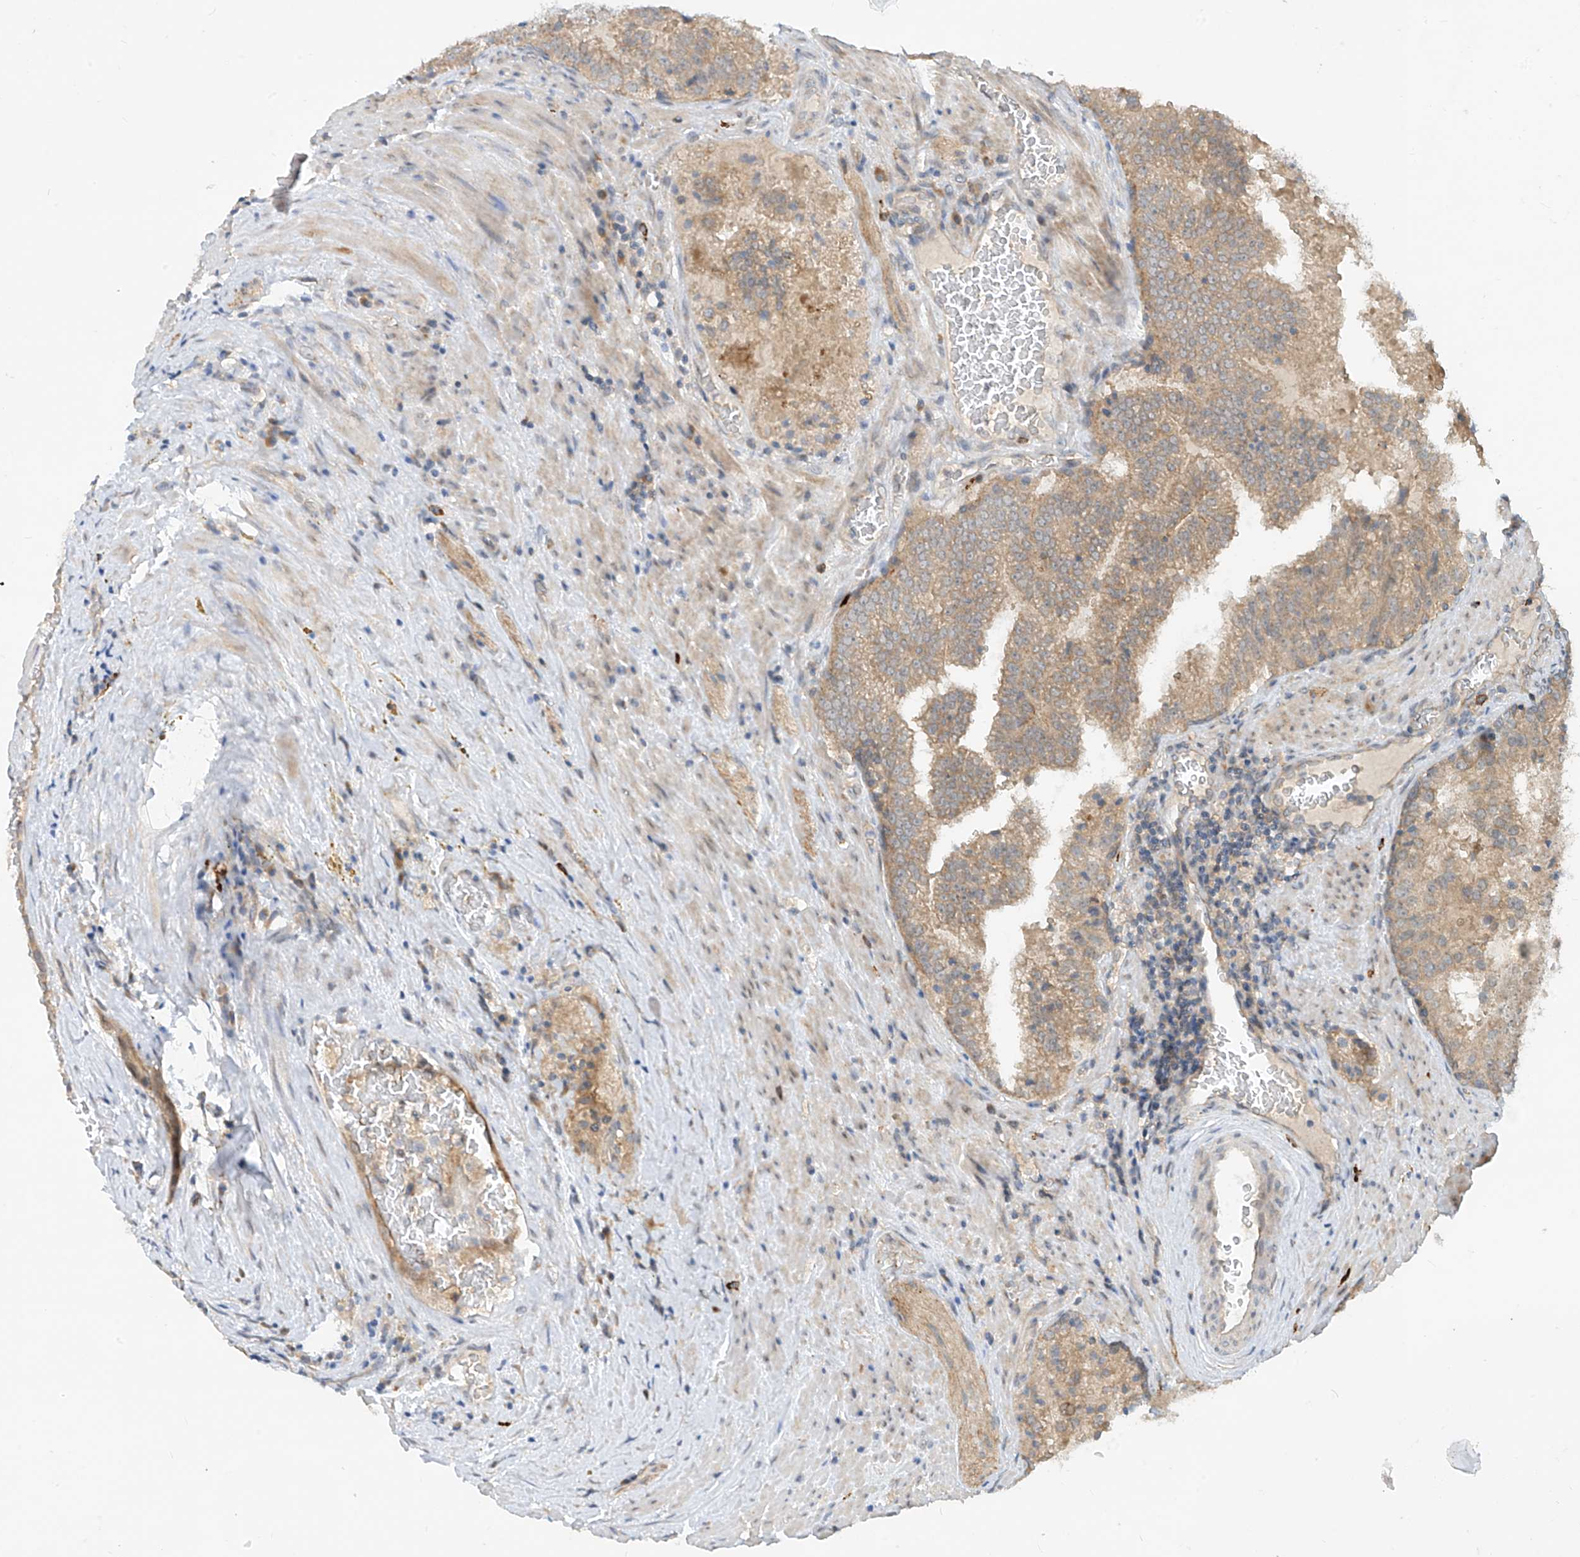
{"staining": {"intensity": "weak", "quantity": ">75%", "location": "cytoplasmic/membranous"}, "tissue": "prostate cancer", "cell_type": "Tumor cells", "image_type": "cancer", "snomed": [{"axis": "morphology", "description": "Adenocarcinoma, High grade"}, {"axis": "topography", "description": "Prostate"}], "caption": "Immunohistochemical staining of human prostate cancer shows low levels of weak cytoplasmic/membranous expression in about >75% of tumor cells.", "gene": "MTUS2", "patient": {"sex": "male", "age": 68}}